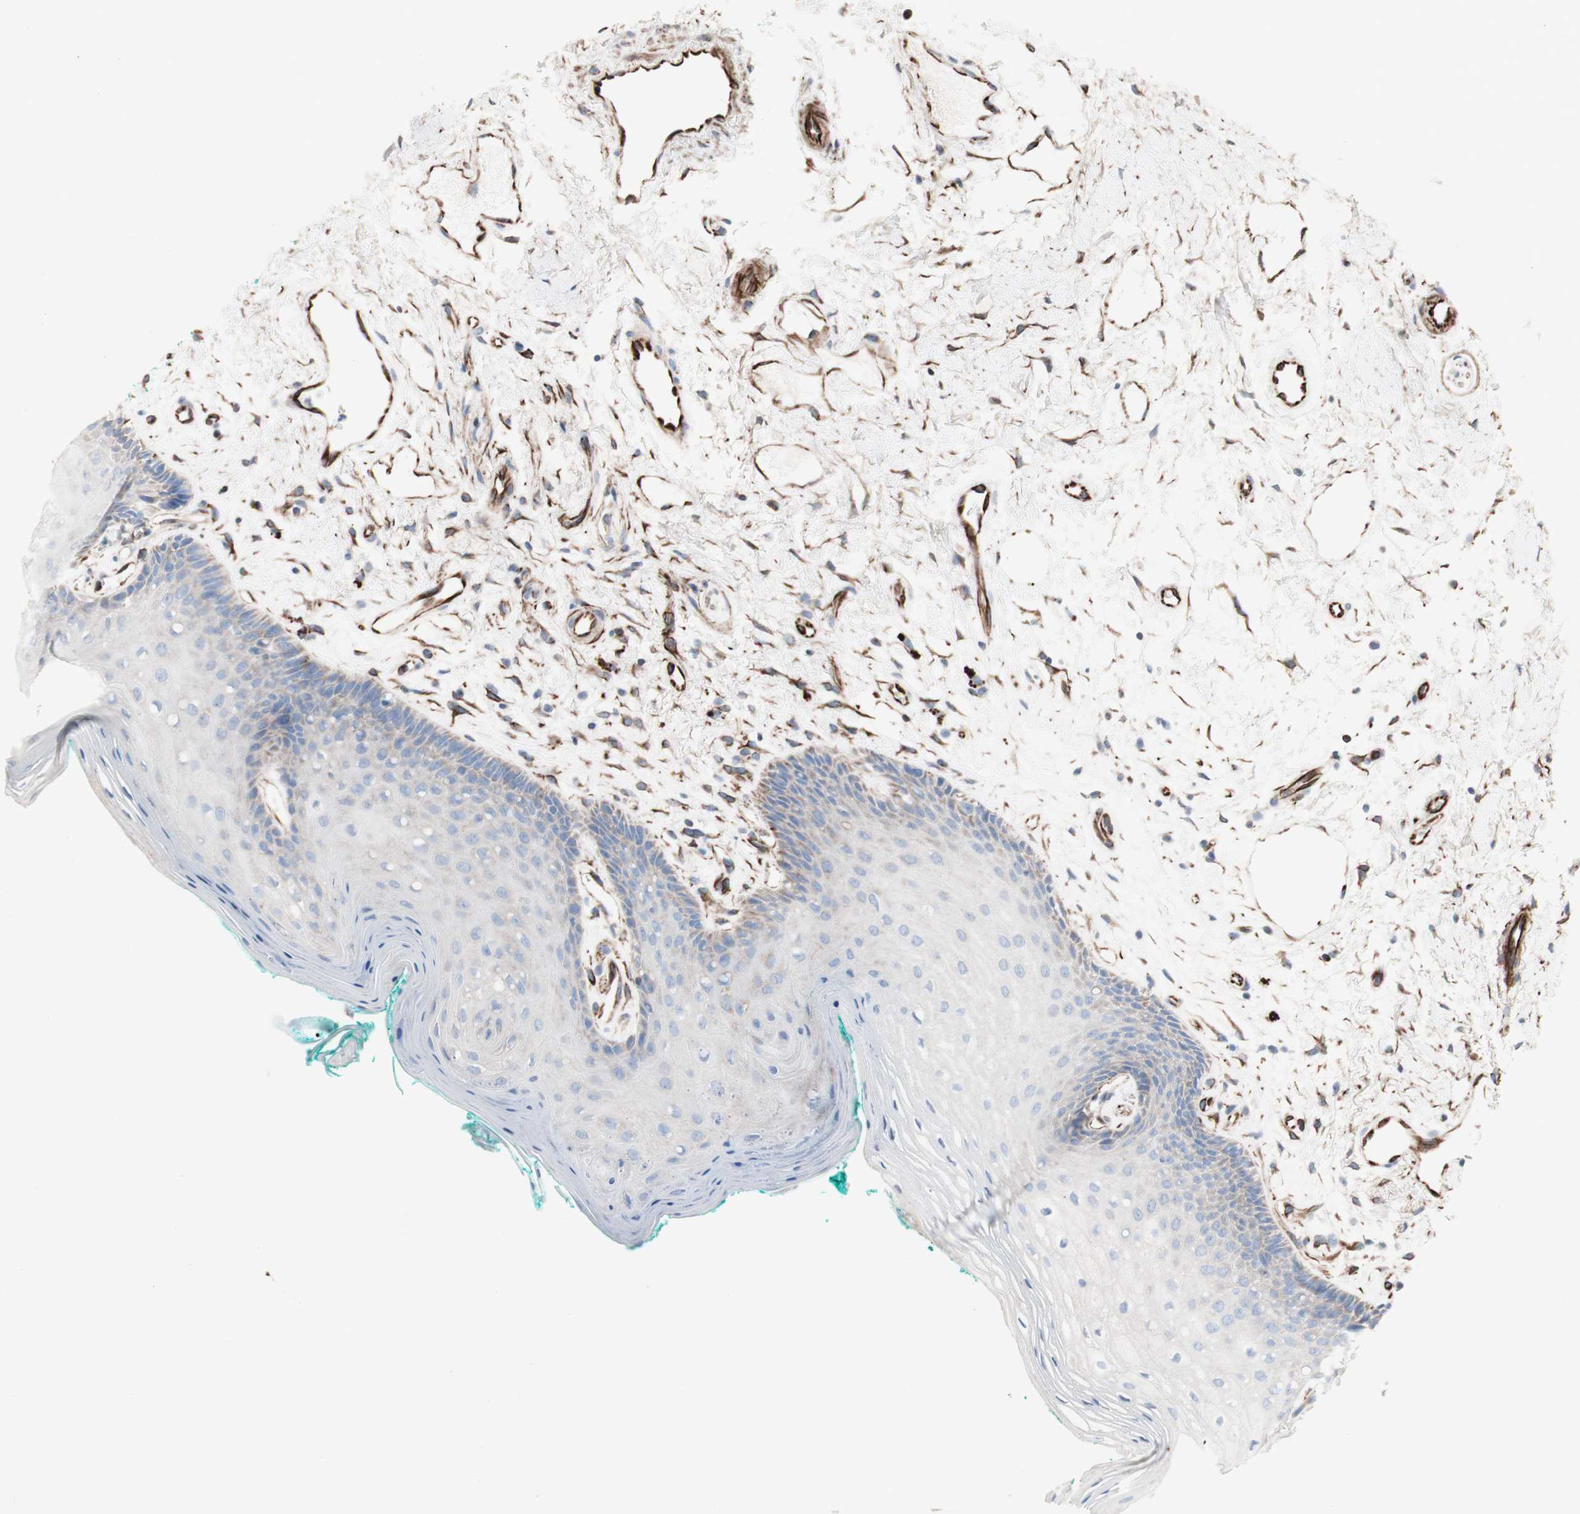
{"staining": {"intensity": "weak", "quantity": "<25%", "location": "cytoplasmic/membranous"}, "tissue": "oral mucosa", "cell_type": "Squamous epithelial cells", "image_type": "normal", "snomed": [{"axis": "morphology", "description": "Normal tissue, NOS"}, {"axis": "topography", "description": "Skeletal muscle"}, {"axis": "topography", "description": "Oral tissue"}, {"axis": "topography", "description": "Peripheral nerve tissue"}], "caption": "This image is of normal oral mucosa stained with immunohistochemistry to label a protein in brown with the nuclei are counter-stained blue. There is no expression in squamous epithelial cells.", "gene": "AGPAT5", "patient": {"sex": "female", "age": 84}}